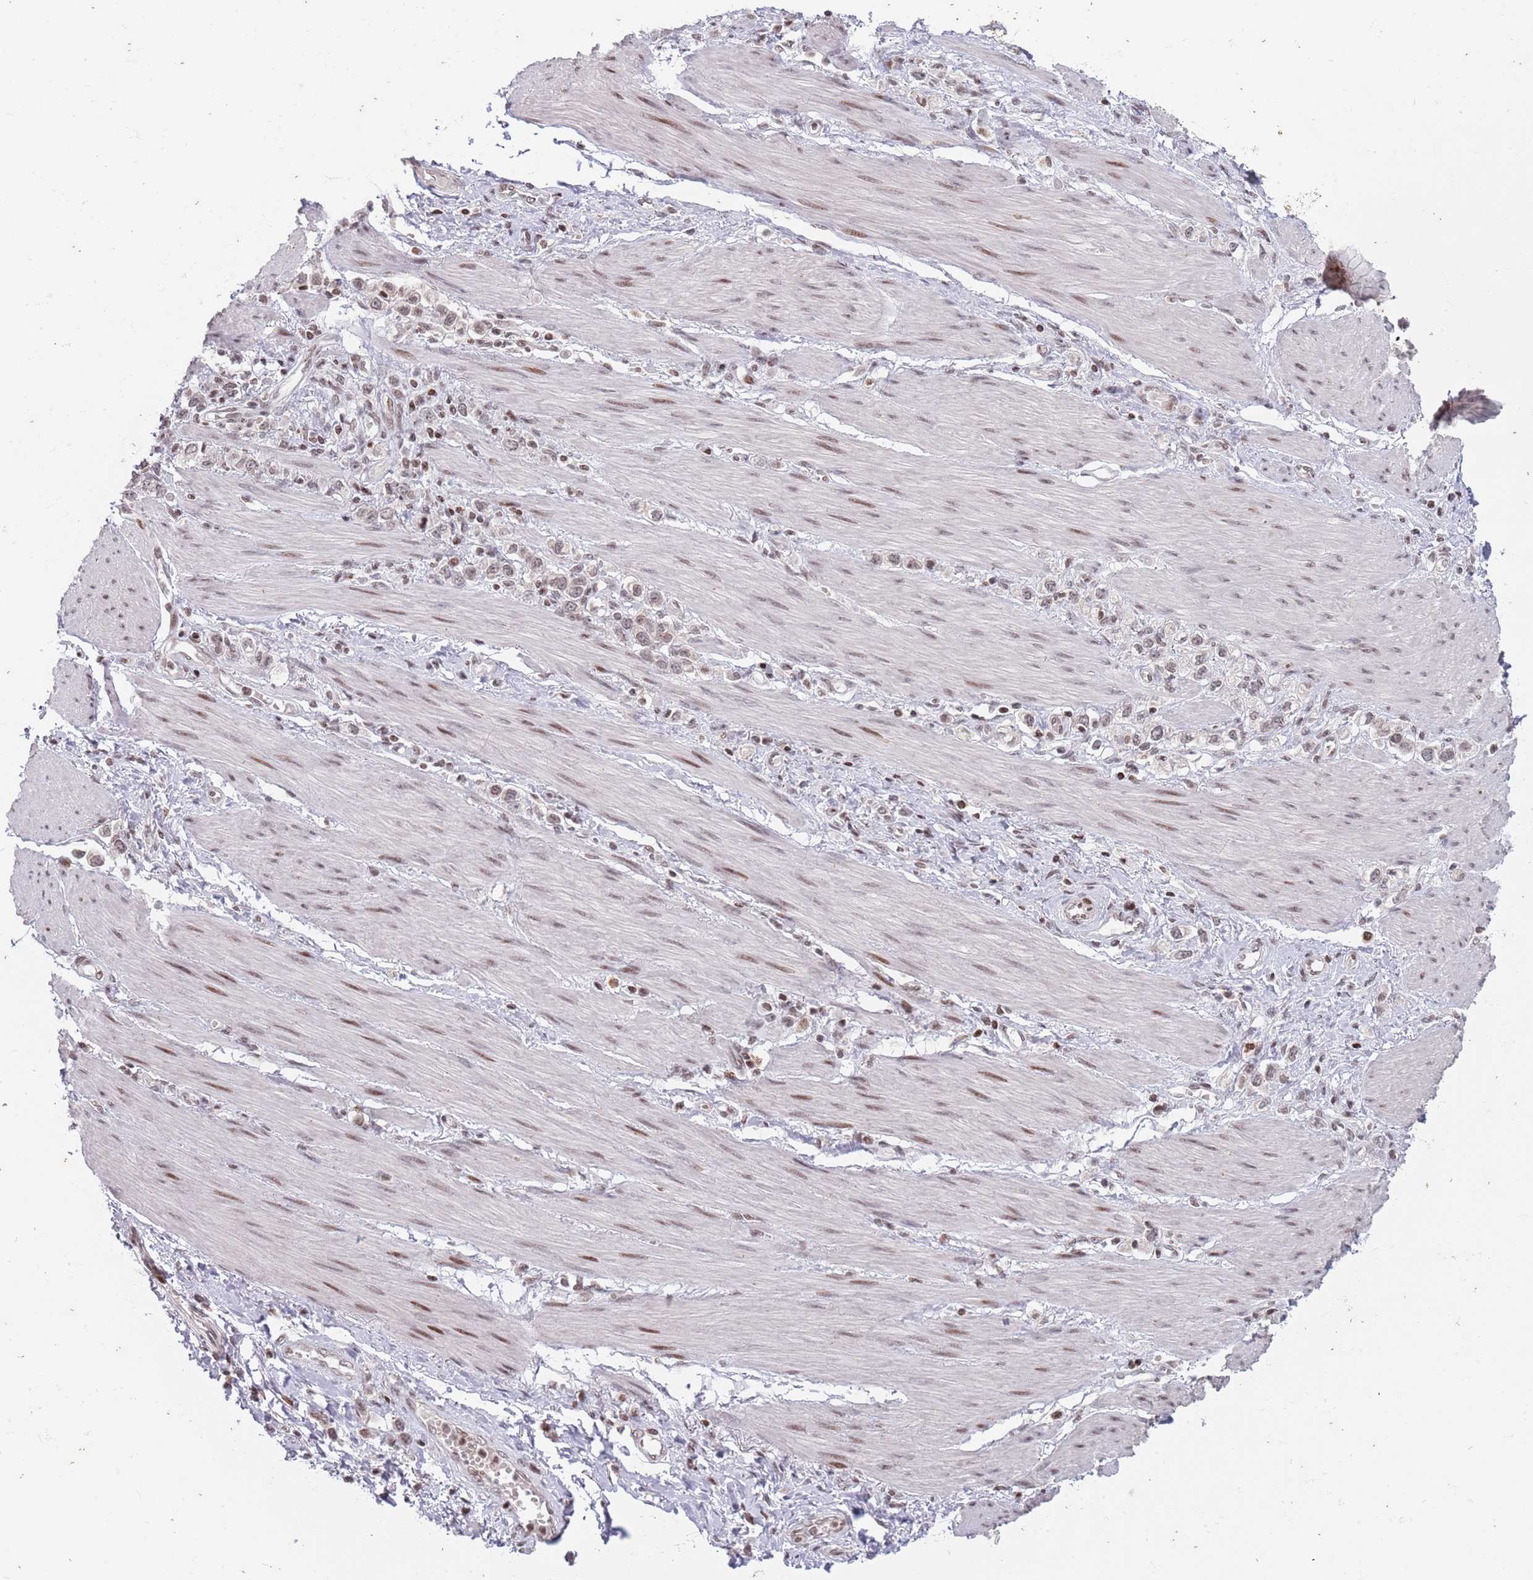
{"staining": {"intensity": "weak", "quantity": ">75%", "location": "nuclear"}, "tissue": "stomach cancer", "cell_type": "Tumor cells", "image_type": "cancer", "snomed": [{"axis": "morphology", "description": "Adenocarcinoma, NOS"}, {"axis": "topography", "description": "Stomach"}], "caption": "Tumor cells display low levels of weak nuclear staining in approximately >75% of cells in human adenocarcinoma (stomach). The staining was performed using DAB (3,3'-diaminobenzidine), with brown indicating positive protein expression. Nuclei are stained blue with hematoxylin.", "gene": "SH3RF3", "patient": {"sex": "female", "age": 65}}